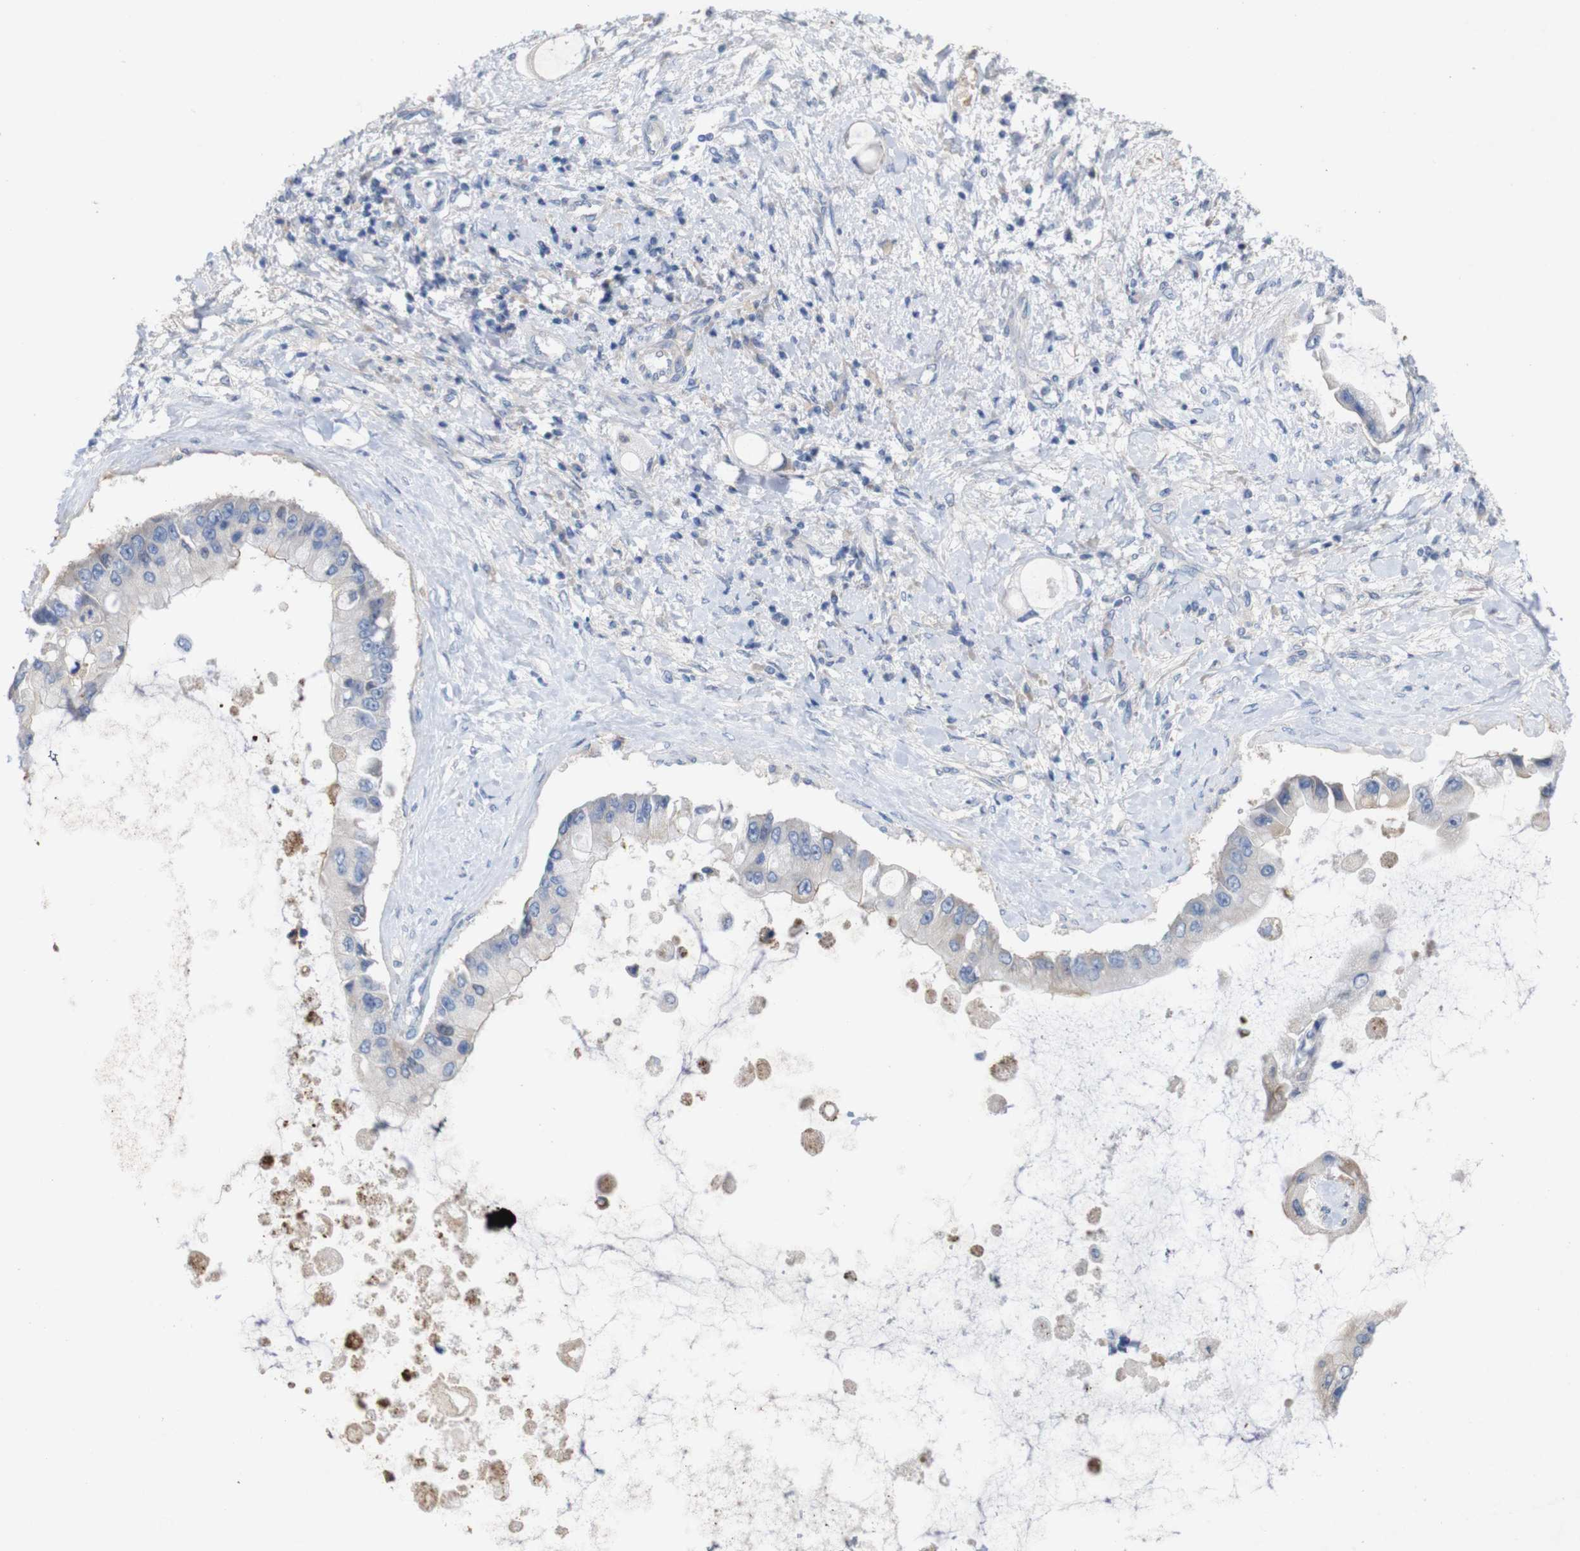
{"staining": {"intensity": "negative", "quantity": "none", "location": "none"}, "tissue": "liver cancer", "cell_type": "Tumor cells", "image_type": "cancer", "snomed": [{"axis": "morphology", "description": "Cholangiocarcinoma"}, {"axis": "topography", "description": "Liver"}], "caption": "Liver cancer (cholangiocarcinoma) was stained to show a protein in brown. There is no significant positivity in tumor cells.", "gene": "MYEOV", "patient": {"sex": "male", "age": 50}}